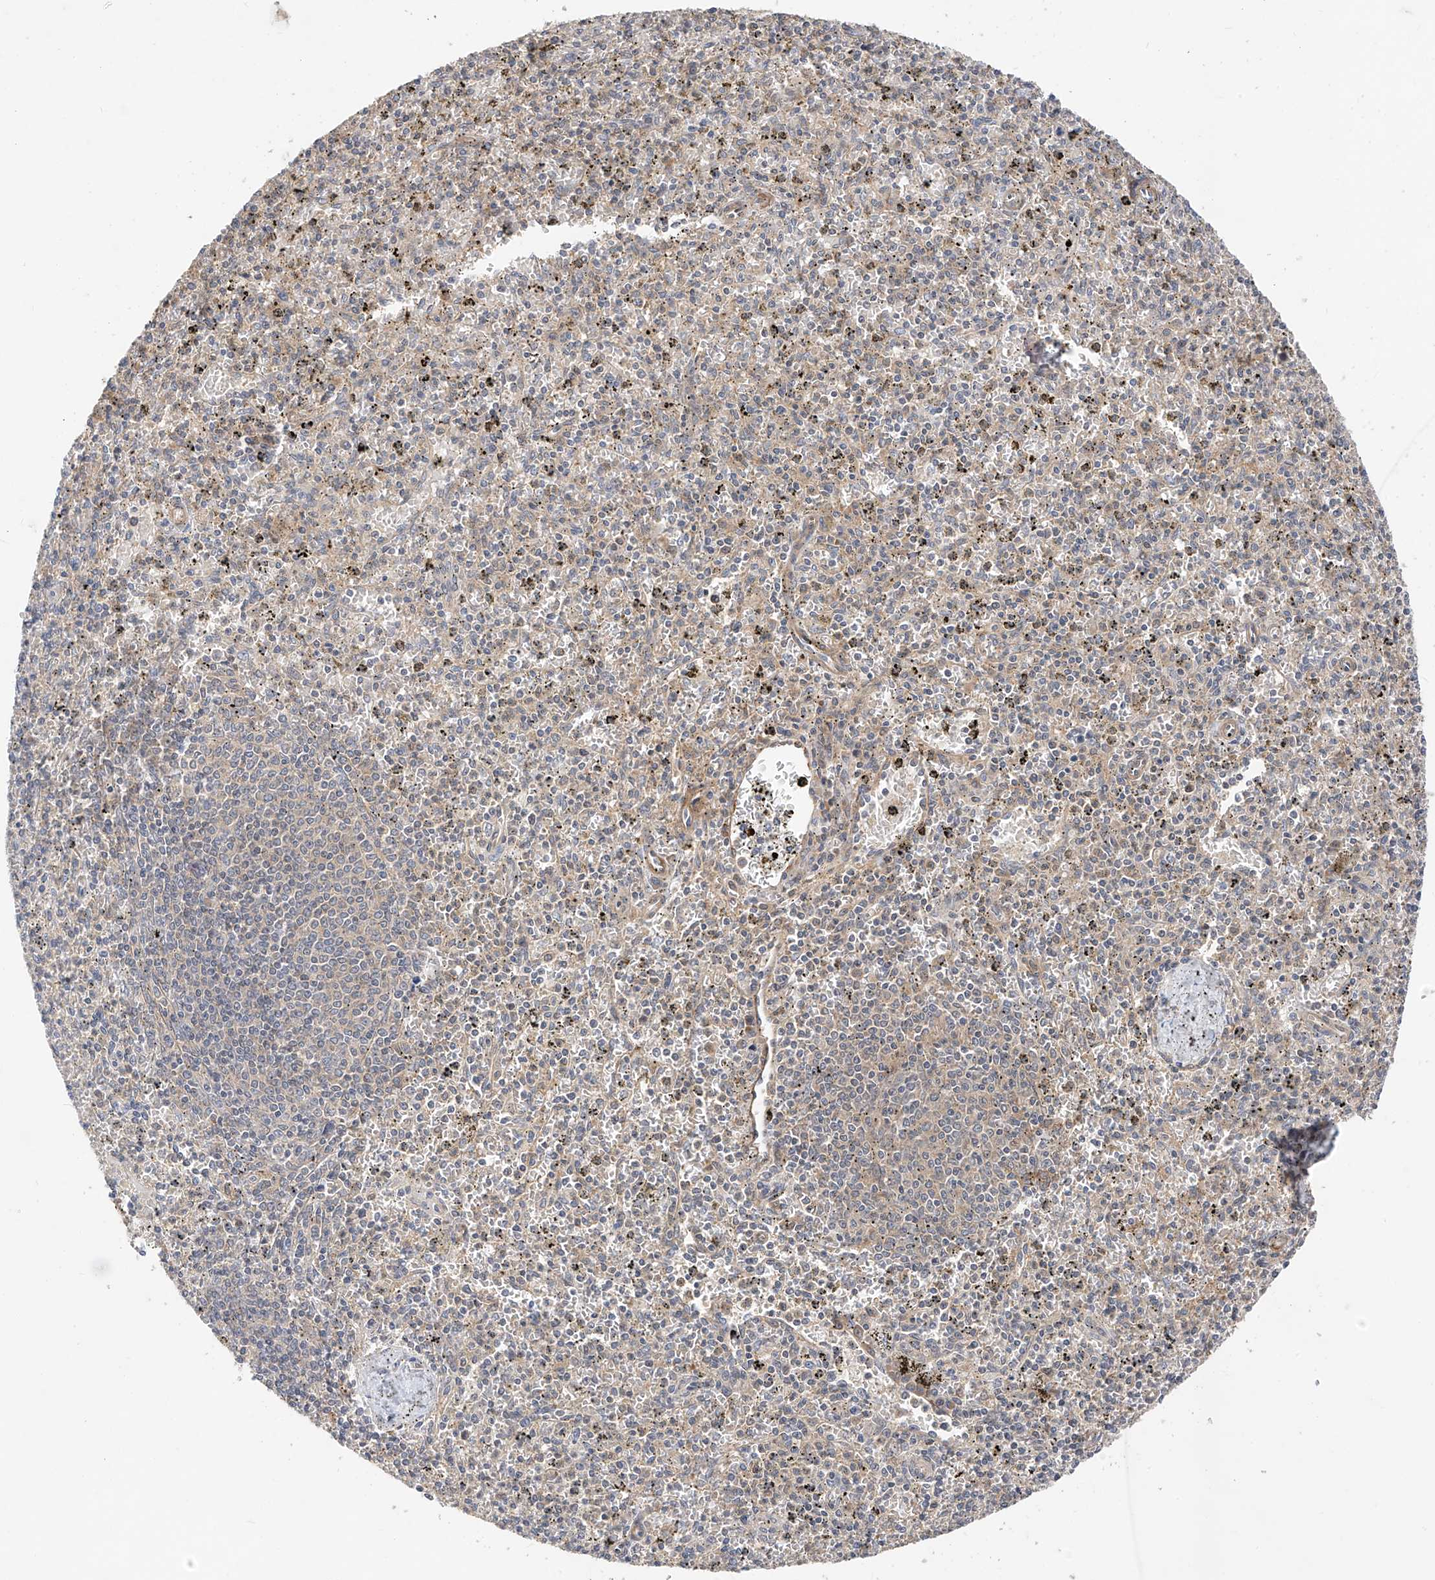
{"staining": {"intensity": "negative", "quantity": "none", "location": "none"}, "tissue": "spleen", "cell_type": "Cells in red pulp", "image_type": "normal", "snomed": [{"axis": "morphology", "description": "Normal tissue, NOS"}, {"axis": "topography", "description": "Spleen"}], "caption": "High power microscopy micrograph of an IHC histopathology image of benign spleen, revealing no significant staining in cells in red pulp. (DAB IHC with hematoxylin counter stain).", "gene": "MRTFA", "patient": {"sex": "male", "age": 72}}